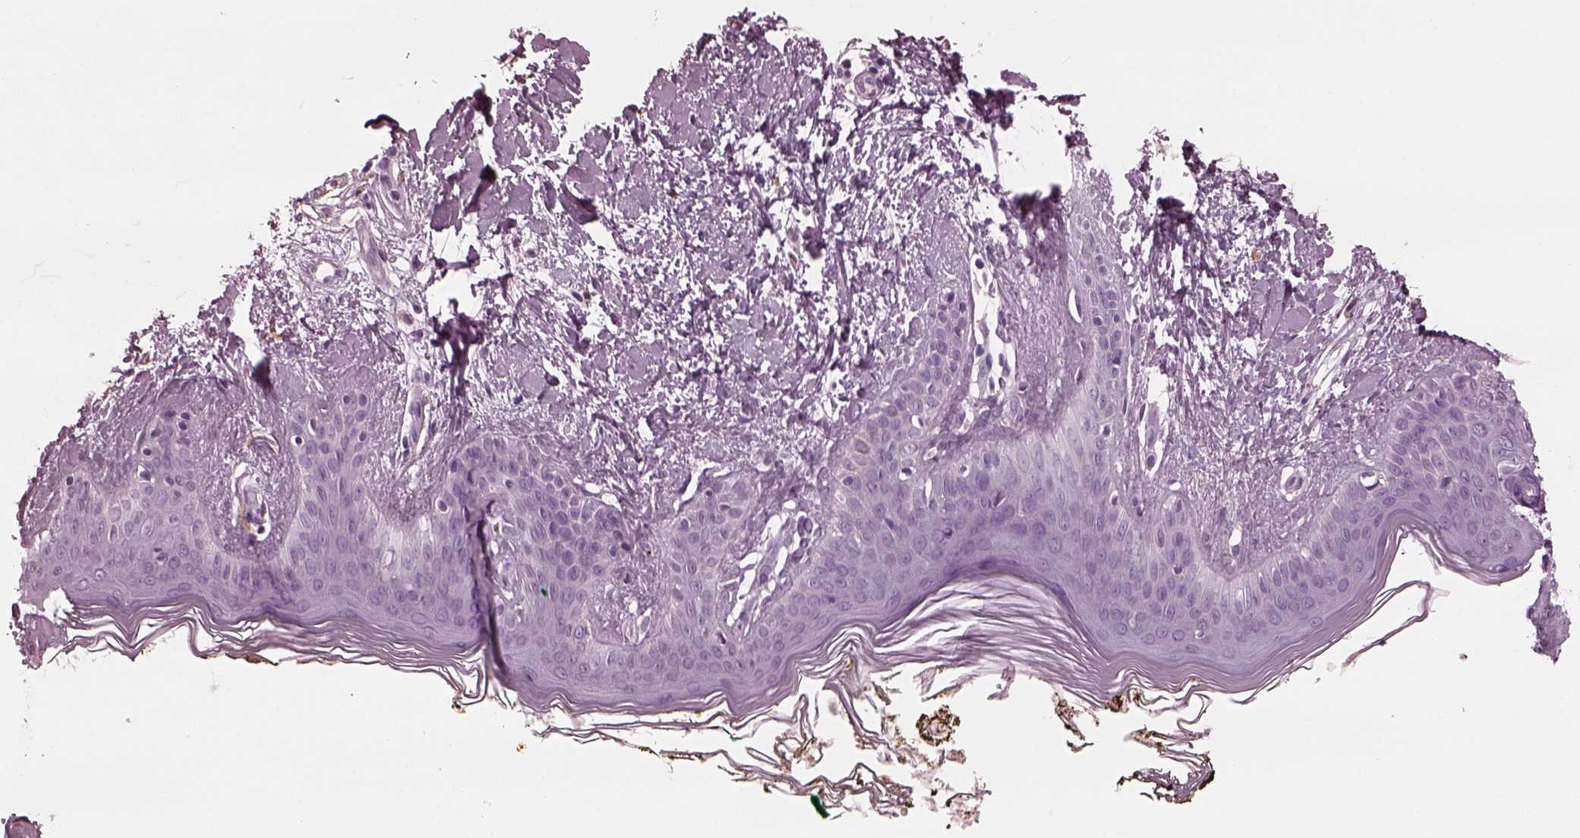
{"staining": {"intensity": "negative", "quantity": "none", "location": "none"}, "tissue": "skin", "cell_type": "Fibroblasts", "image_type": "normal", "snomed": [{"axis": "morphology", "description": "Normal tissue, NOS"}, {"axis": "topography", "description": "Skin"}], "caption": "The immunohistochemistry (IHC) photomicrograph has no significant expression in fibroblasts of skin. The staining was performed using DAB to visualize the protein expression in brown, while the nuclei were stained in blue with hematoxylin (Magnification: 20x).", "gene": "CGA", "patient": {"sex": "female", "age": 34}}